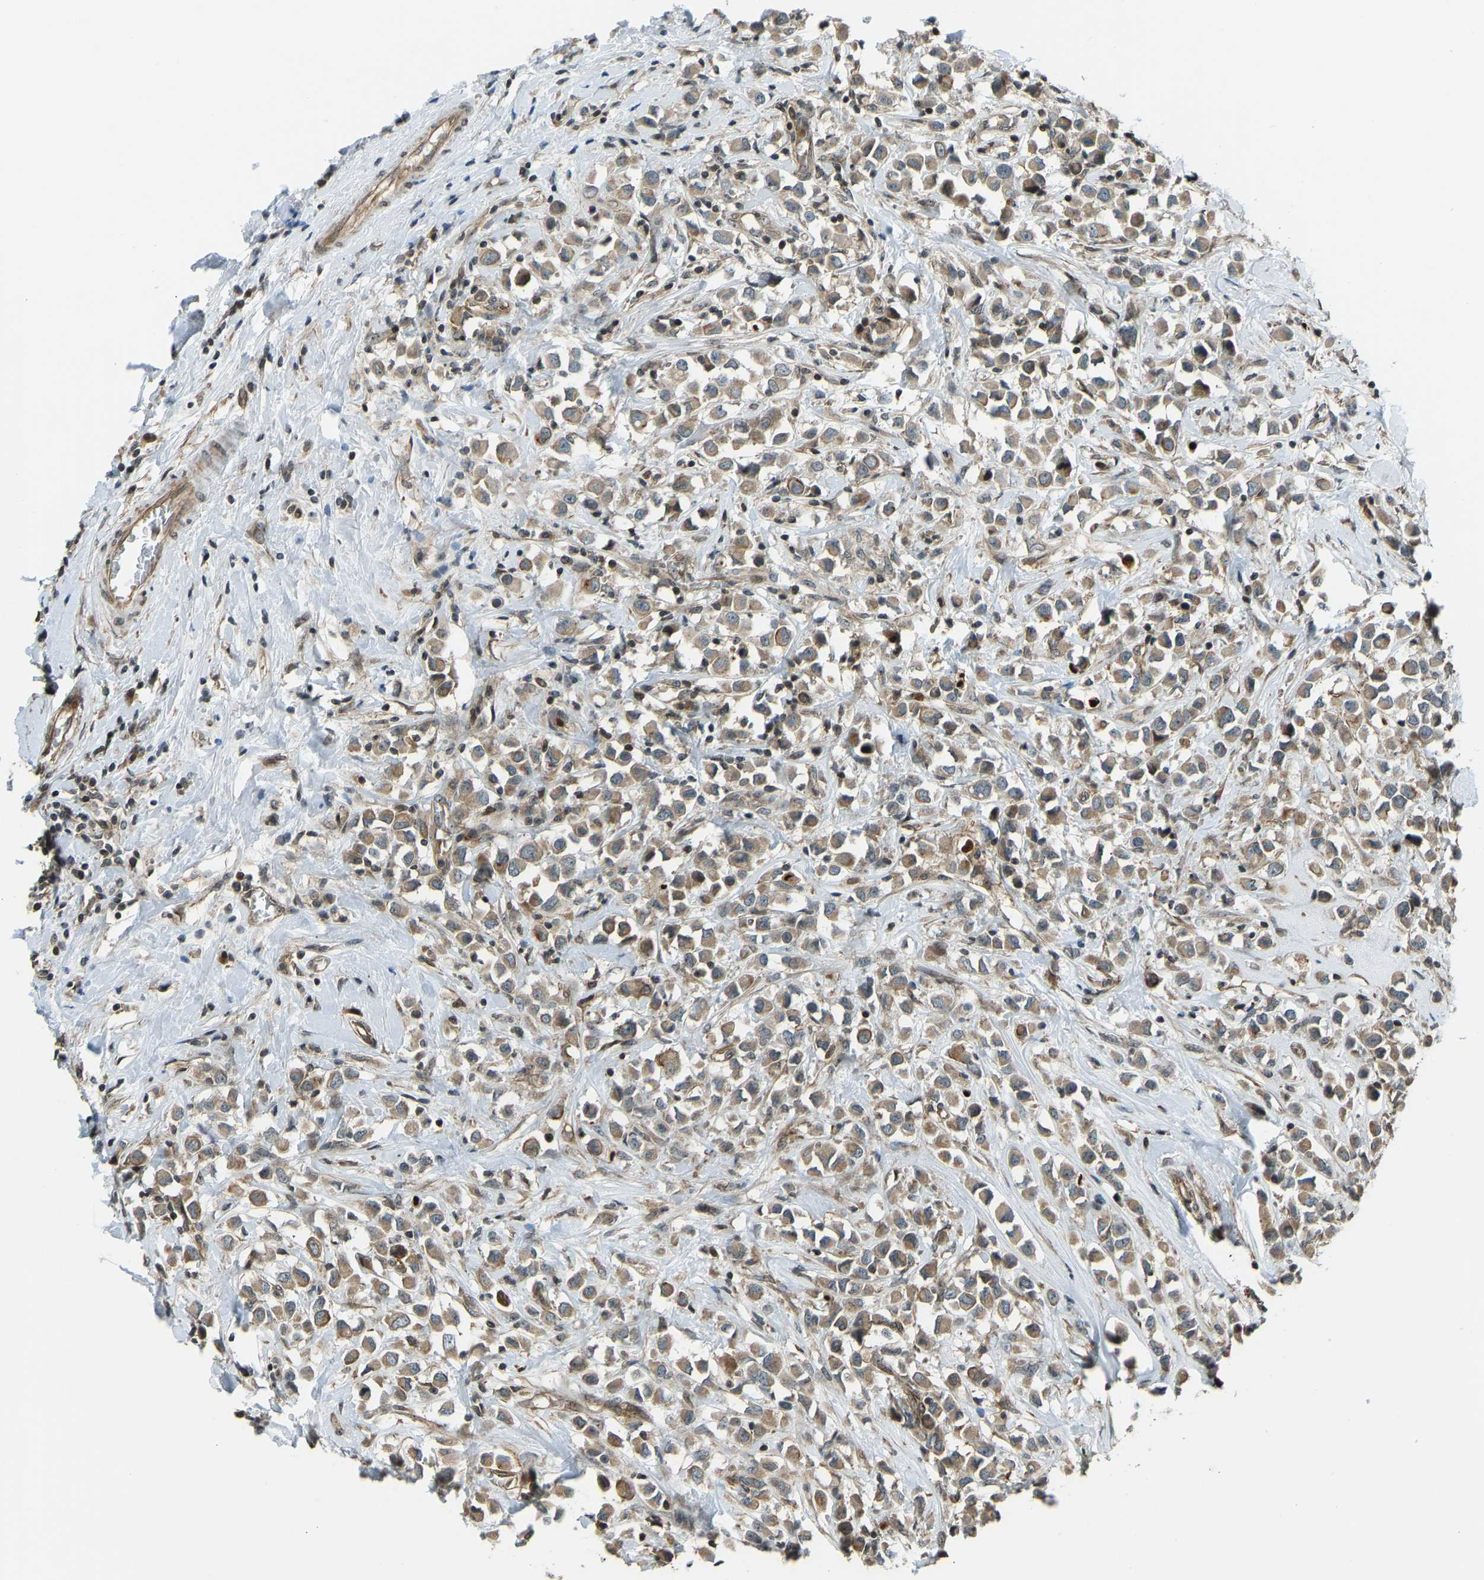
{"staining": {"intensity": "moderate", "quantity": ">75%", "location": "cytoplasmic/membranous"}, "tissue": "breast cancer", "cell_type": "Tumor cells", "image_type": "cancer", "snomed": [{"axis": "morphology", "description": "Duct carcinoma"}, {"axis": "topography", "description": "Breast"}], "caption": "IHC image of neoplastic tissue: infiltrating ductal carcinoma (breast) stained using IHC displays medium levels of moderate protein expression localized specifically in the cytoplasmic/membranous of tumor cells, appearing as a cytoplasmic/membranous brown color.", "gene": "SVOPL", "patient": {"sex": "female", "age": 61}}